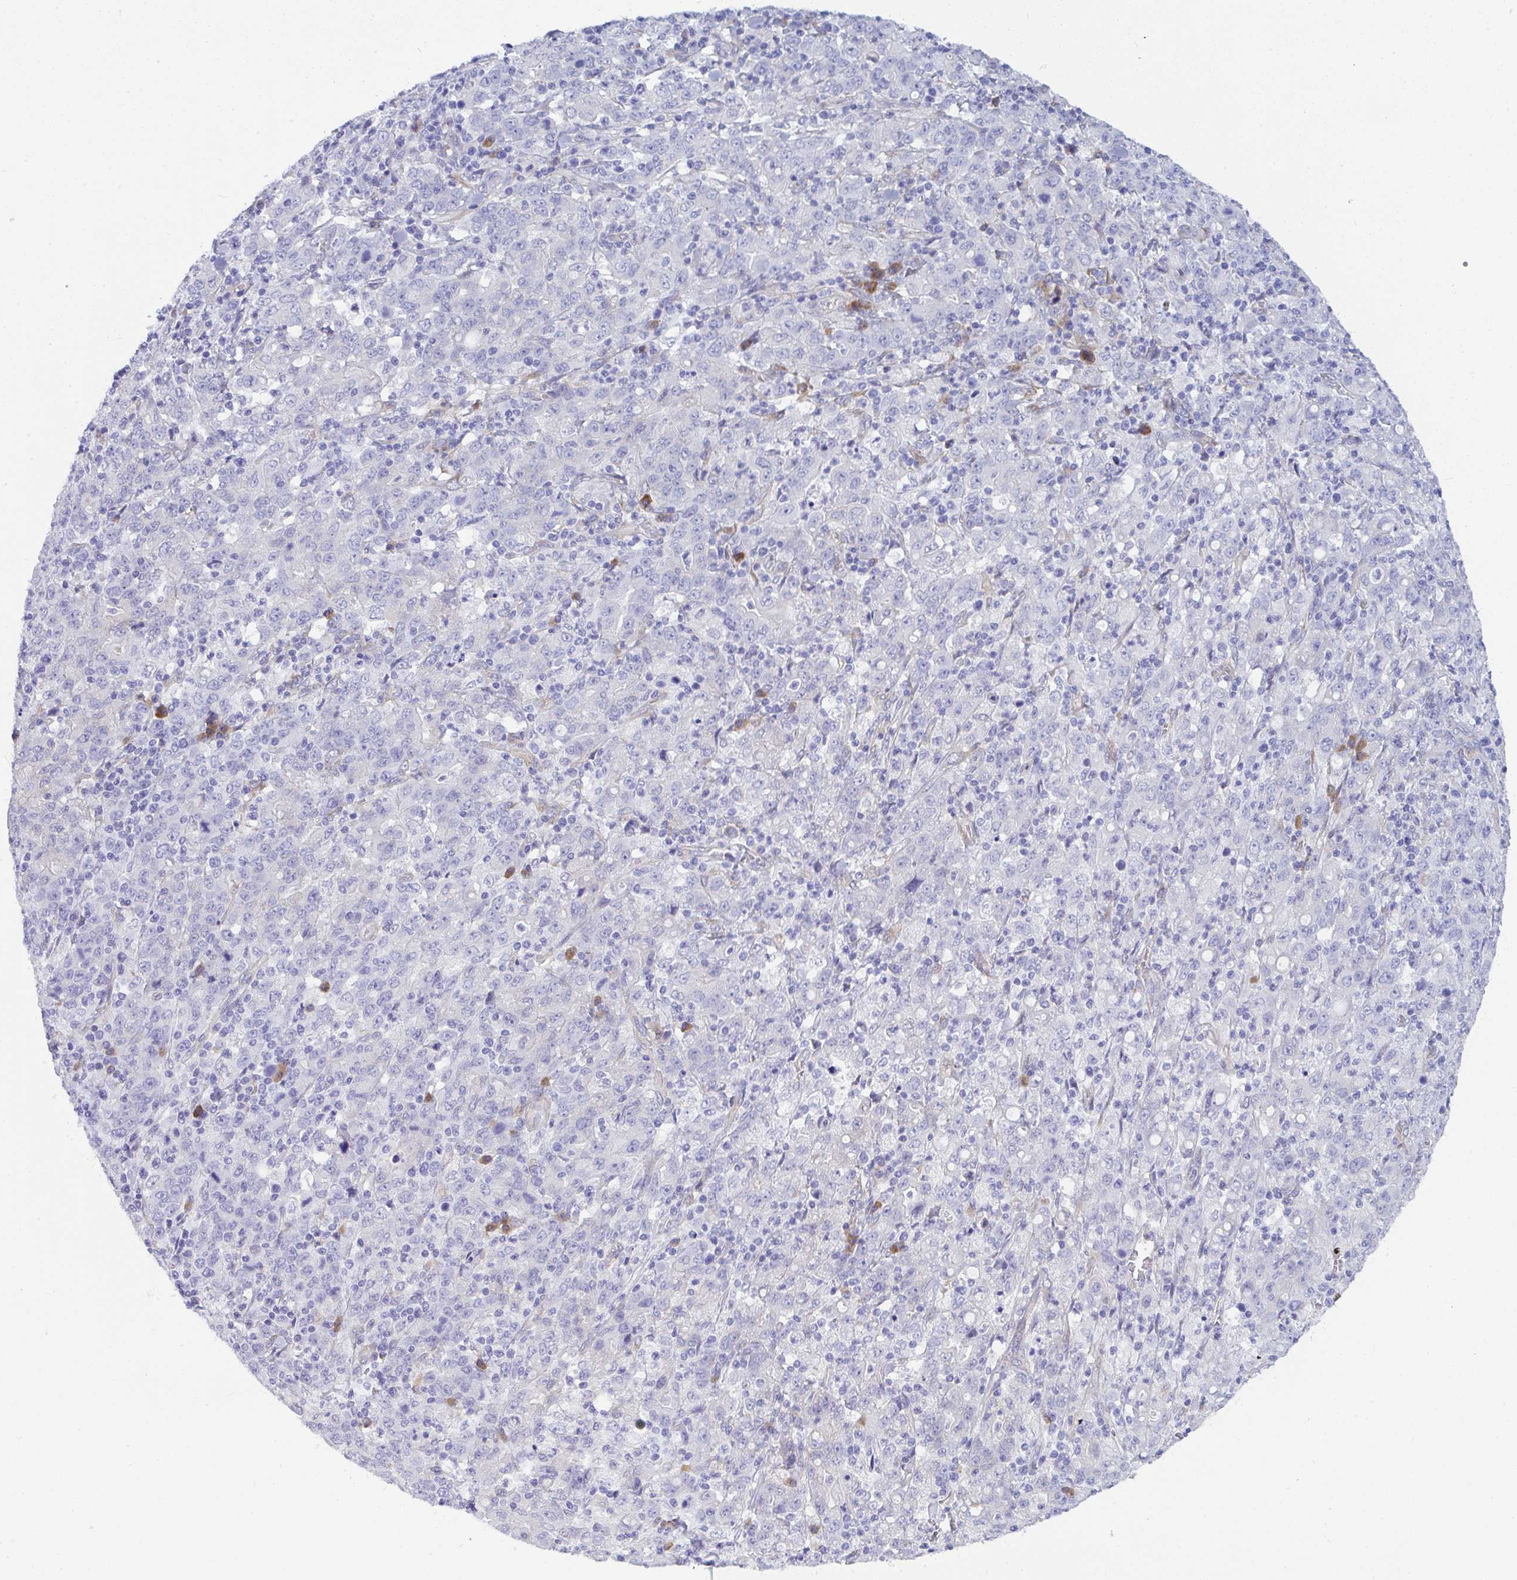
{"staining": {"intensity": "negative", "quantity": "none", "location": "none"}, "tissue": "stomach cancer", "cell_type": "Tumor cells", "image_type": "cancer", "snomed": [{"axis": "morphology", "description": "Adenocarcinoma, NOS"}, {"axis": "topography", "description": "Stomach, upper"}], "caption": "This is an immunohistochemistry (IHC) micrograph of stomach cancer (adenocarcinoma). There is no staining in tumor cells.", "gene": "GAB1", "patient": {"sex": "male", "age": 69}}